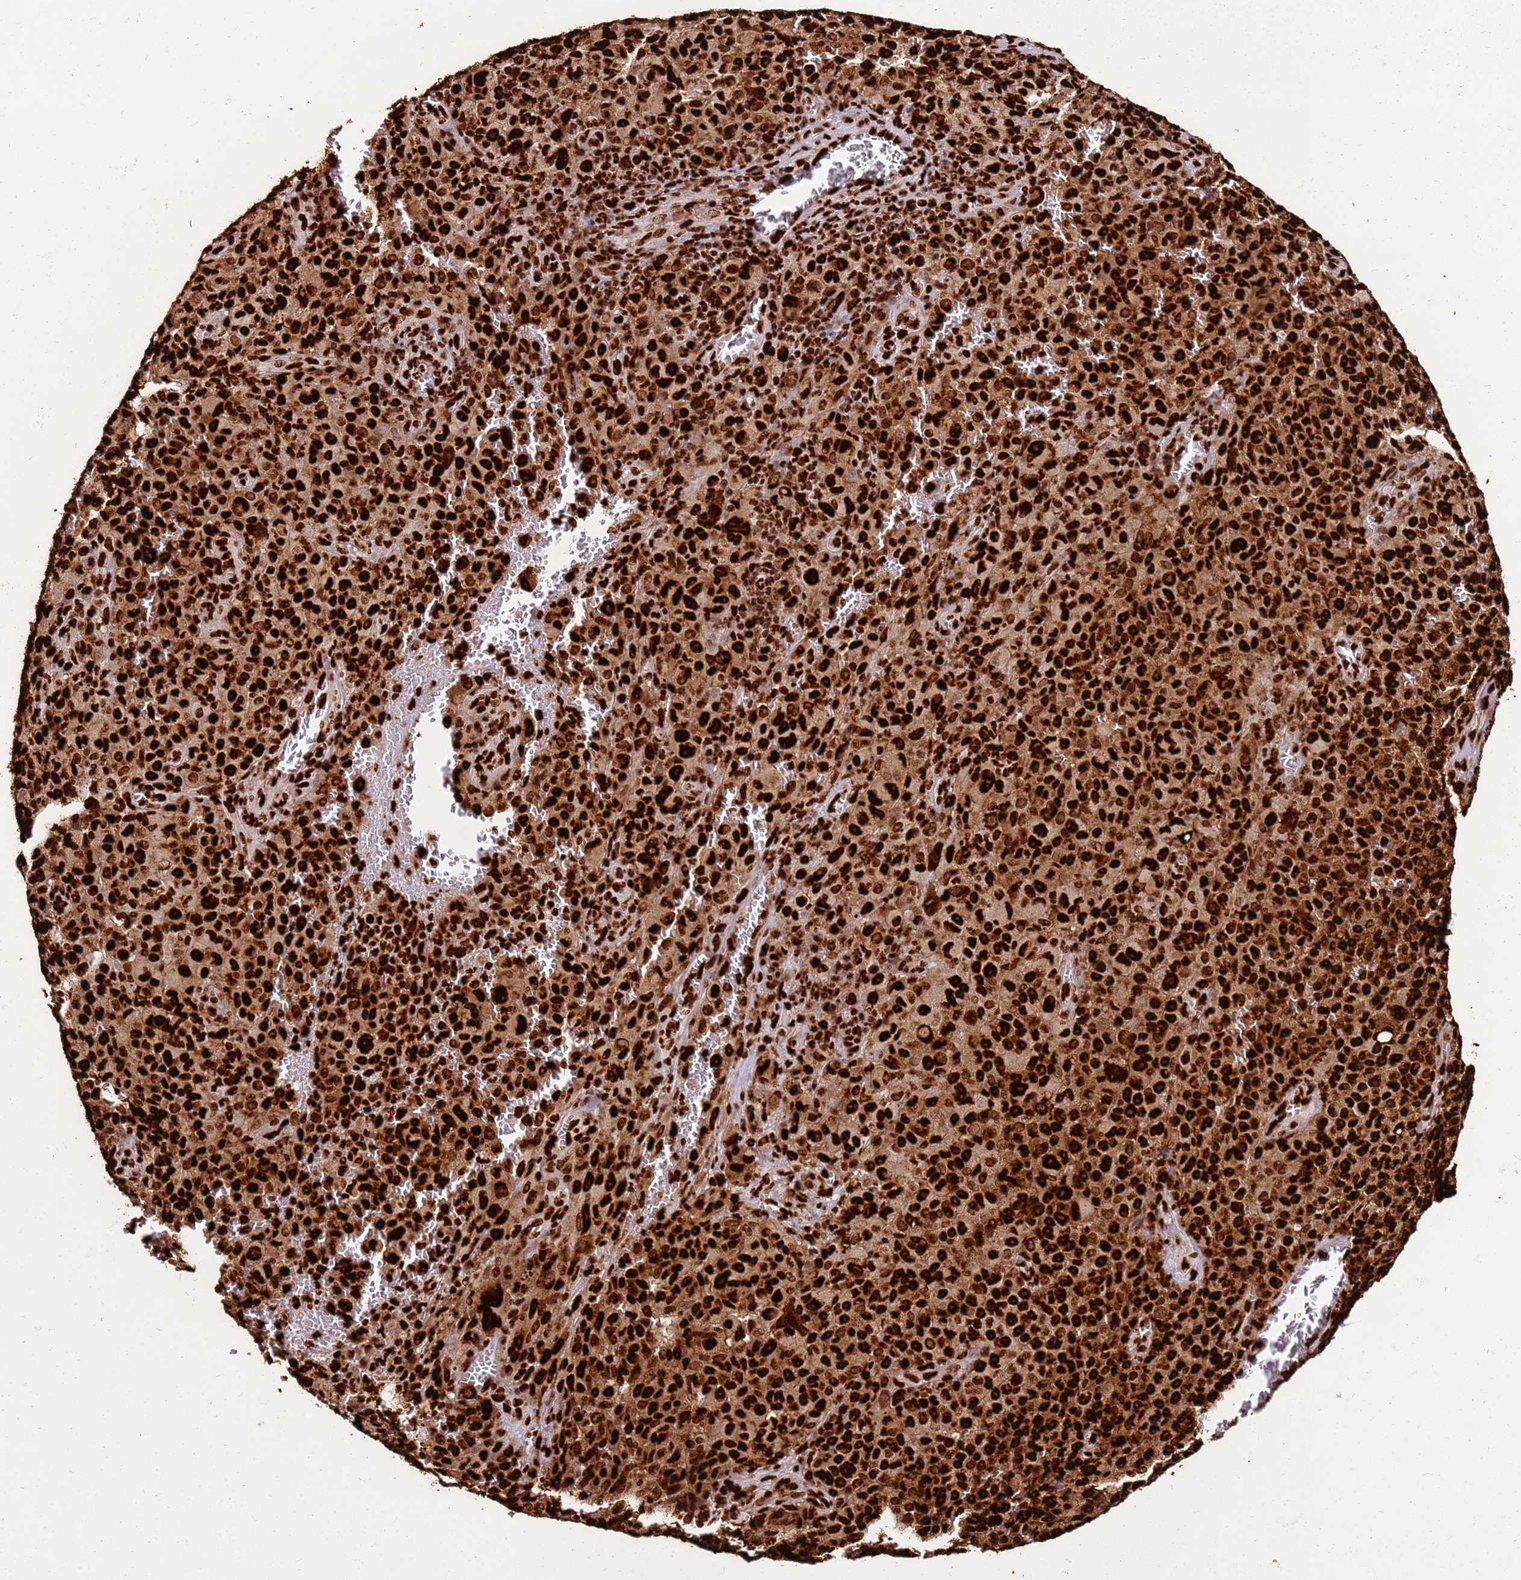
{"staining": {"intensity": "strong", "quantity": ">75%", "location": "nuclear"}, "tissue": "melanoma", "cell_type": "Tumor cells", "image_type": "cancer", "snomed": [{"axis": "morphology", "description": "Malignant melanoma, NOS"}, {"axis": "topography", "description": "Skin"}], "caption": "The micrograph exhibits a brown stain indicating the presence of a protein in the nuclear of tumor cells in malignant melanoma.", "gene": "HNRNPAB", "patient": {"sex": "female", "age": 82}}